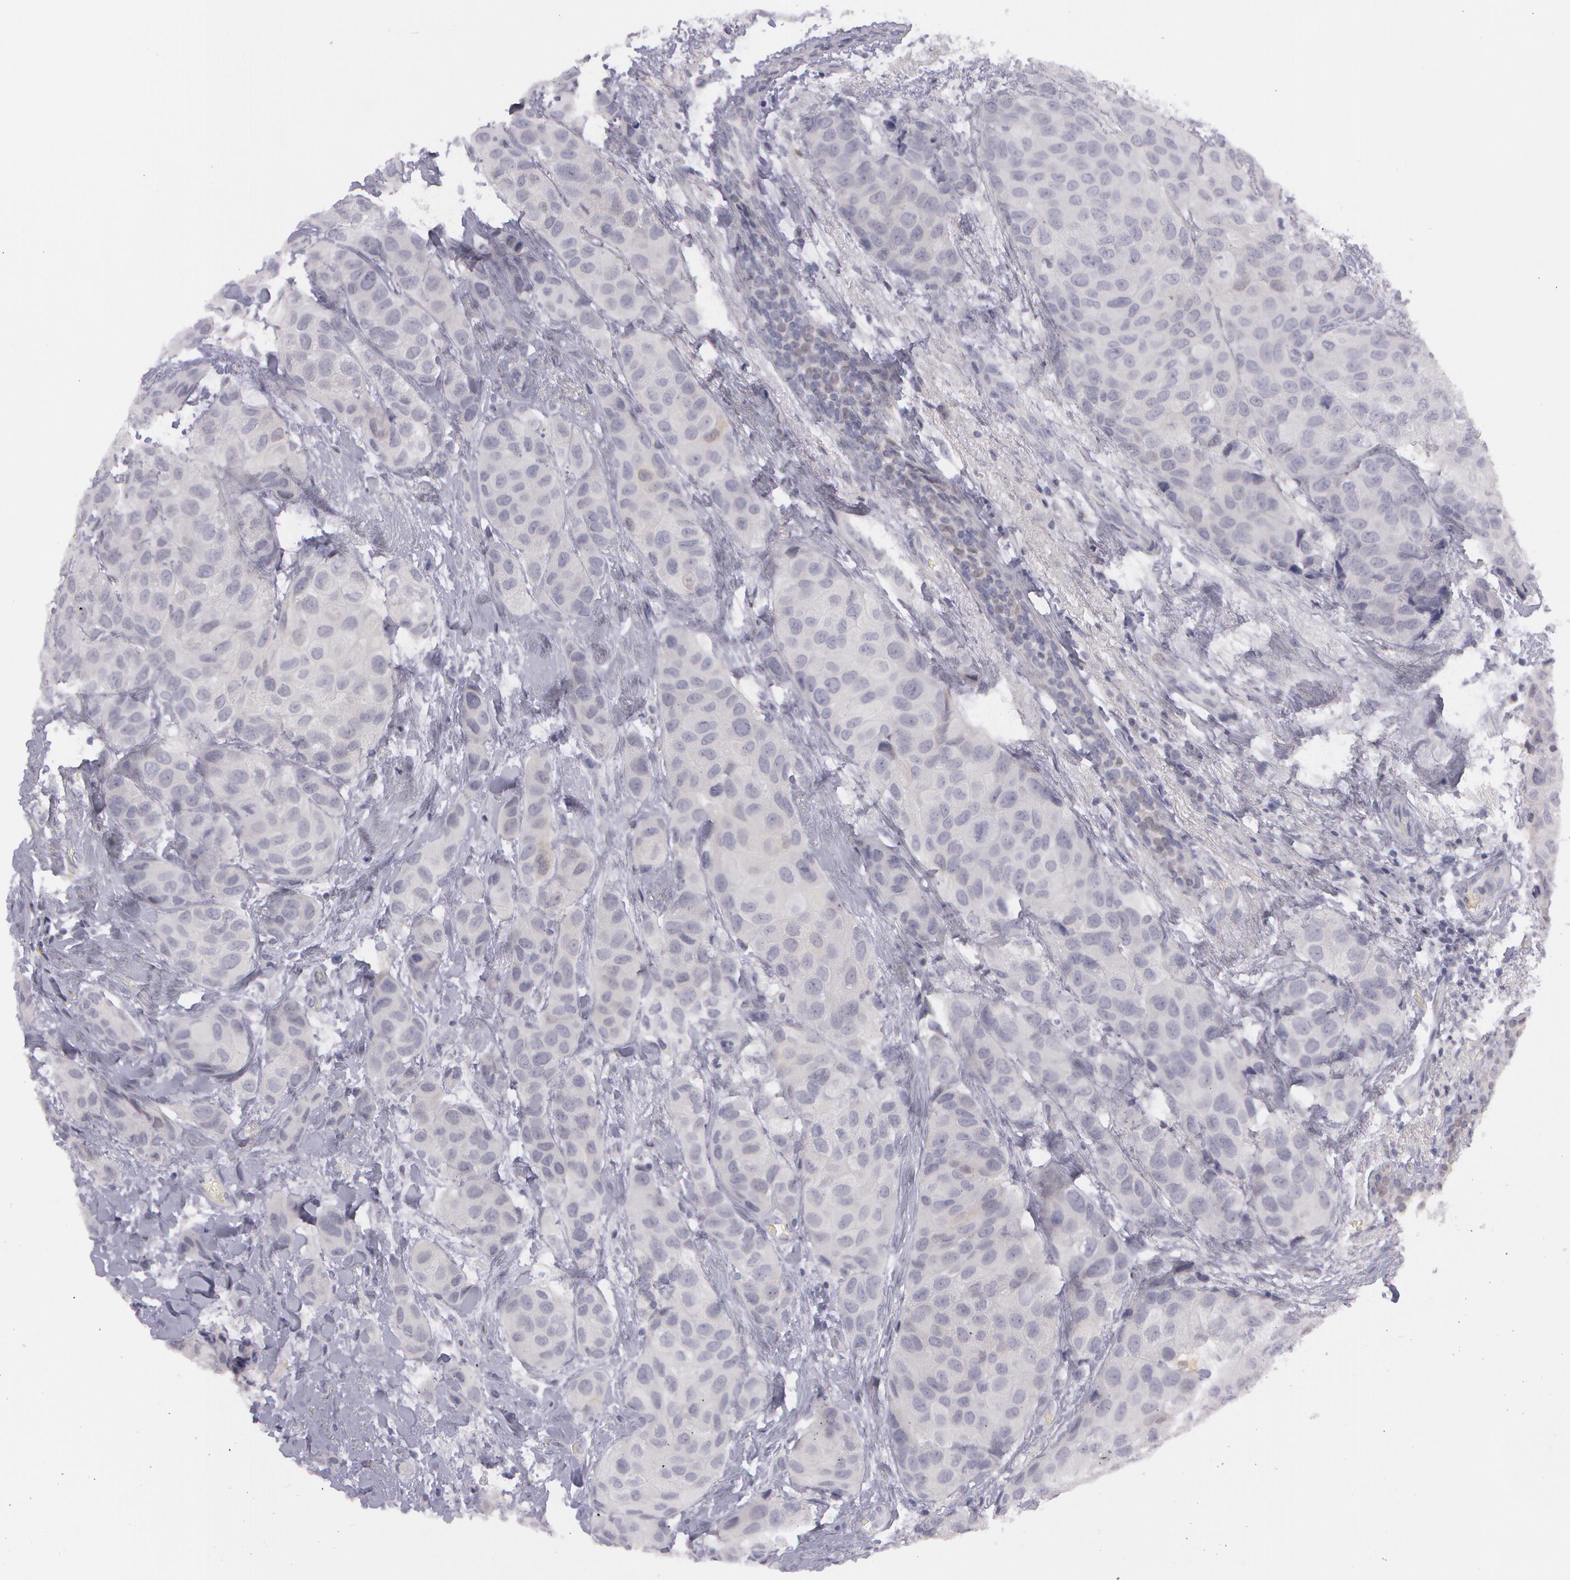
{"staining": {"intensity": "negative", "quantity": "none", "location": "none"}, "tissue": "breast cancer", "cell_type": "Tumor cells", "image_type": "cancer", "snomed": [{"axis": "morphology", "description": "Duct carcinoma"}, {"axis": "topography", "description": "Breast"}], "caption": "Immunohistochemistry (IHC) image of neoplastic tissue: intraductal carcinoma (breast) stained with DAB reveals no significant protein staining in tumor cells. The staining was performed using DAB to visualize the protein expression in brown, while the nuclei were stained in blue with hematoxylin (Magnification: 20x).", "gene": "IL1RN", "patient": {"sex": "female", "age": 68}}